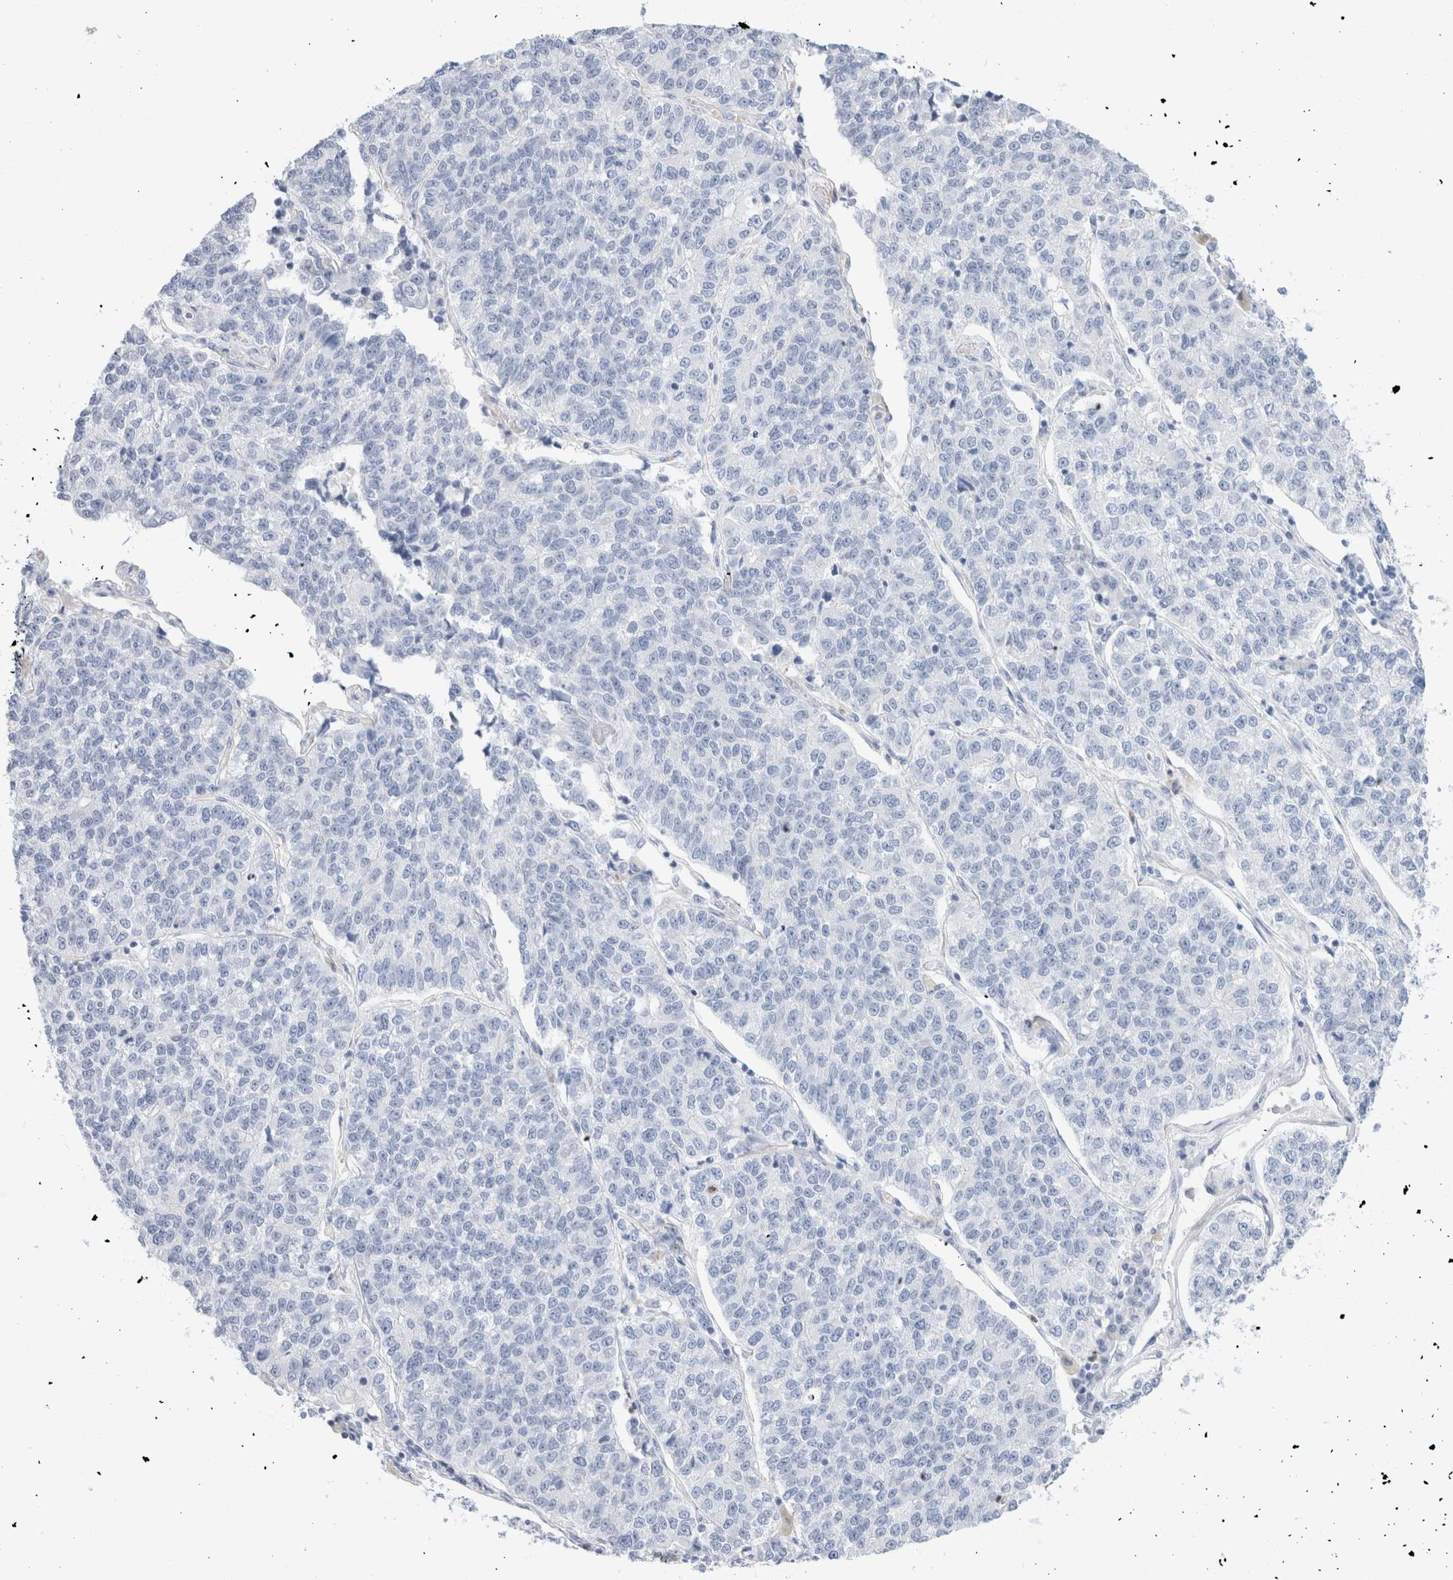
{"staining": {"intensity": "negative", "quantity": "none", "location": "none"}, "tissue": "lung cancer", "cell_type": "Tumor cells", "image_type": "cancer", "snomed": [{"axis": "morphology", "description": "Adenocarcinoma, NOS"}, {"axis": "topography", "description": "Lung"}], "caption": "Tumor cells show no significant protein expression in lung cancer. (Stains: DAB immunohistochemistry with hematoxylin counter stain, Microscopy: brightfield microscopy at high magnification).", "gene": "ARG1", "patient": {"sex": "male", "age": 49}}